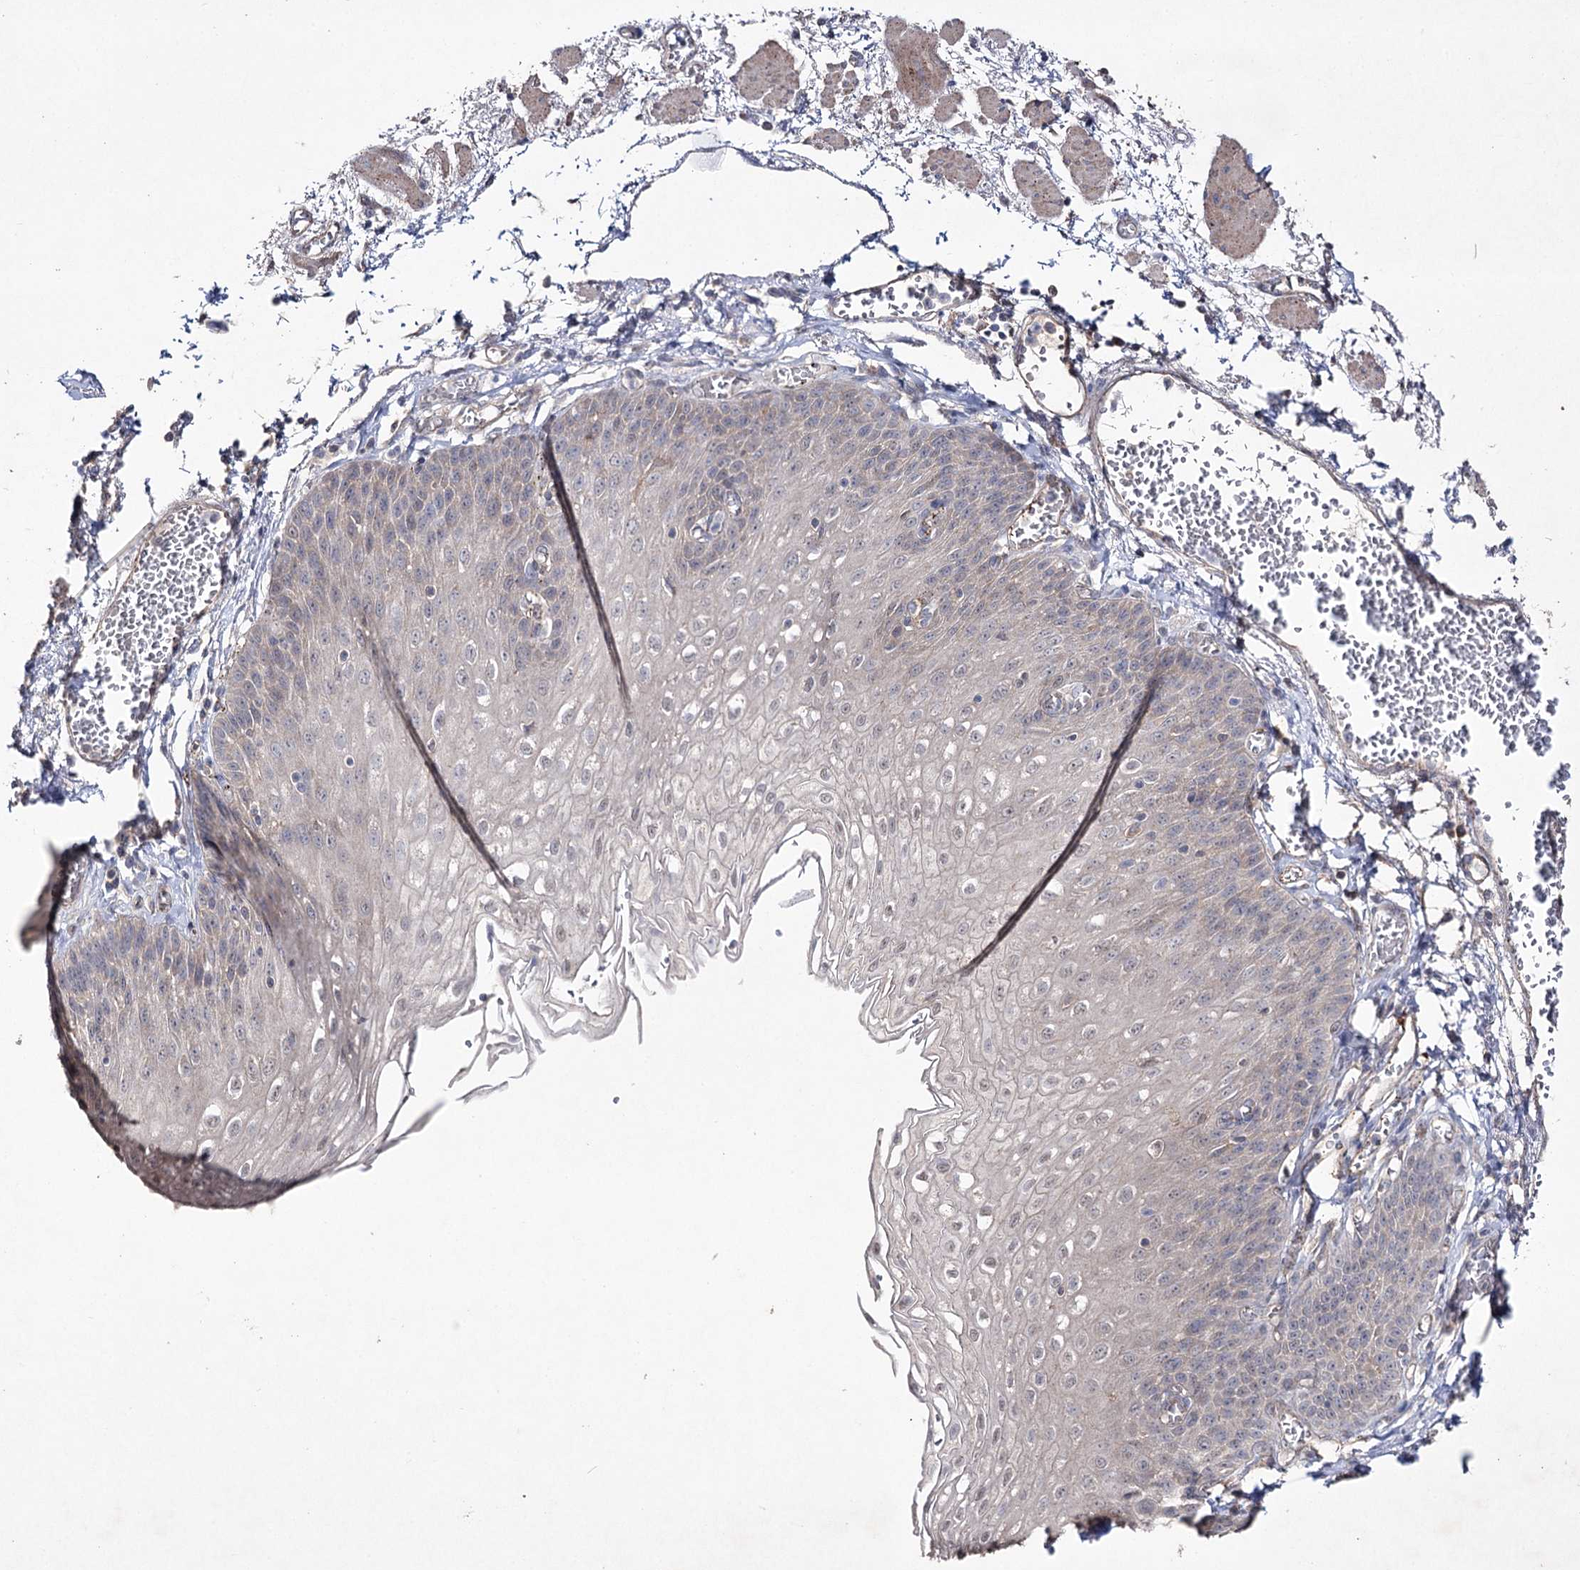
{"staining": {"intensity": "negative", "quantity": "none", "location": "none"}, "tissue": "esophagus", "cell_type": "Squamous epithelial cells", "image_type": "normal", "snomed": [{"axis": "morphology", "description": "Normal tissue, NOS"}, {"axis": "topography", "description": "Esophagus"}], "caption": "DAB immunohistochemical staining of benign esophagus shows no significant expression in squamous epithelial cells.", "gene": "SEMA4G", "patient": {"sex": "male", "age": 81}}